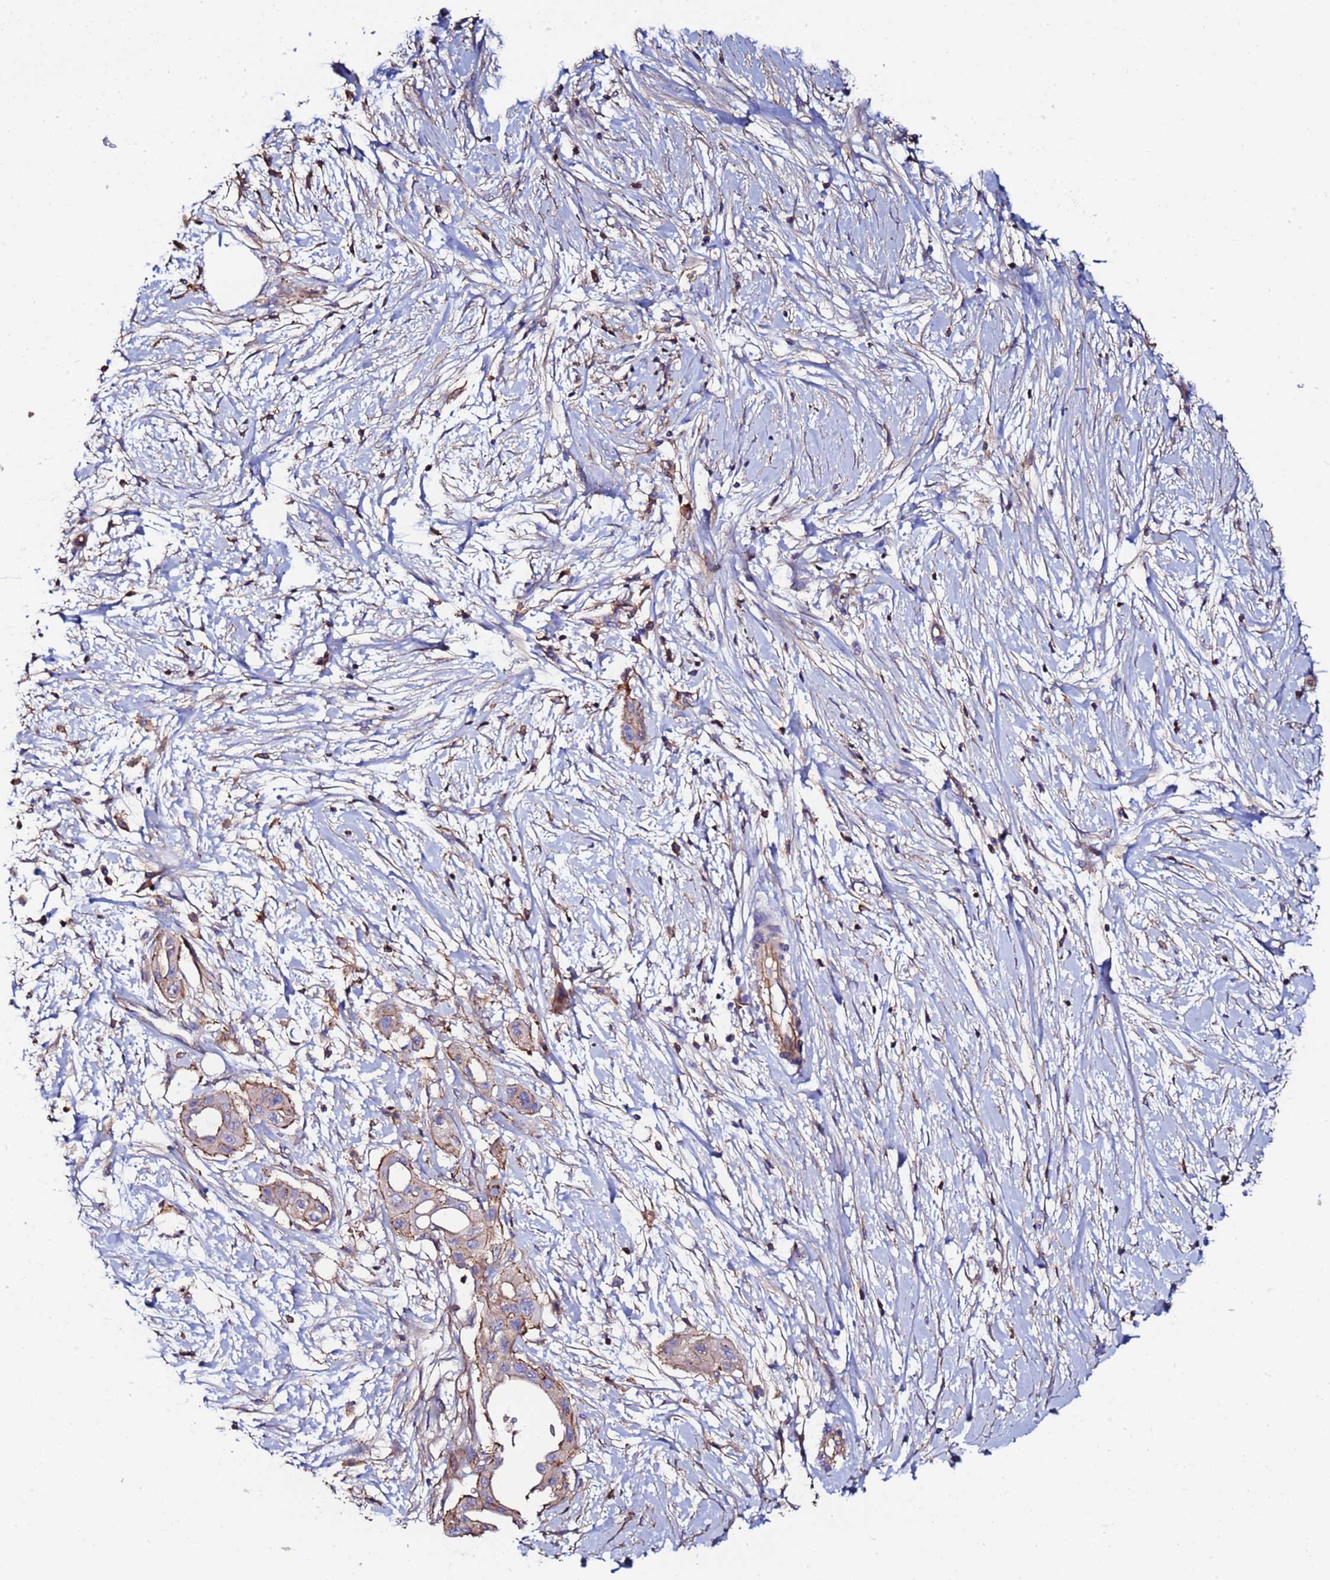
{"staining": {"intensity": "weak", "quantity": "25%-75%", "location": "cytoplasmic/membranous"}, "tissue": "pancreatic cancer", "cell_type": "Tumor cells", "image_type": "cancer", "snomed": [{"axis": "morphology", "description": "Adenocarcinoma, NOS"}, {"axis": "topography", "description": "Pancreas"}], "caption": "IHC (DAB (3,3'-diaminobenzidine)) staining of human pancreatic cancer (adenocarcinoma) demonstrates weak cytoplasmic/membranous protein staining in approximately 25%-75% of tumor cells.", "gene": "POTEE", "patient": {"sex": "male", "age": 68}}